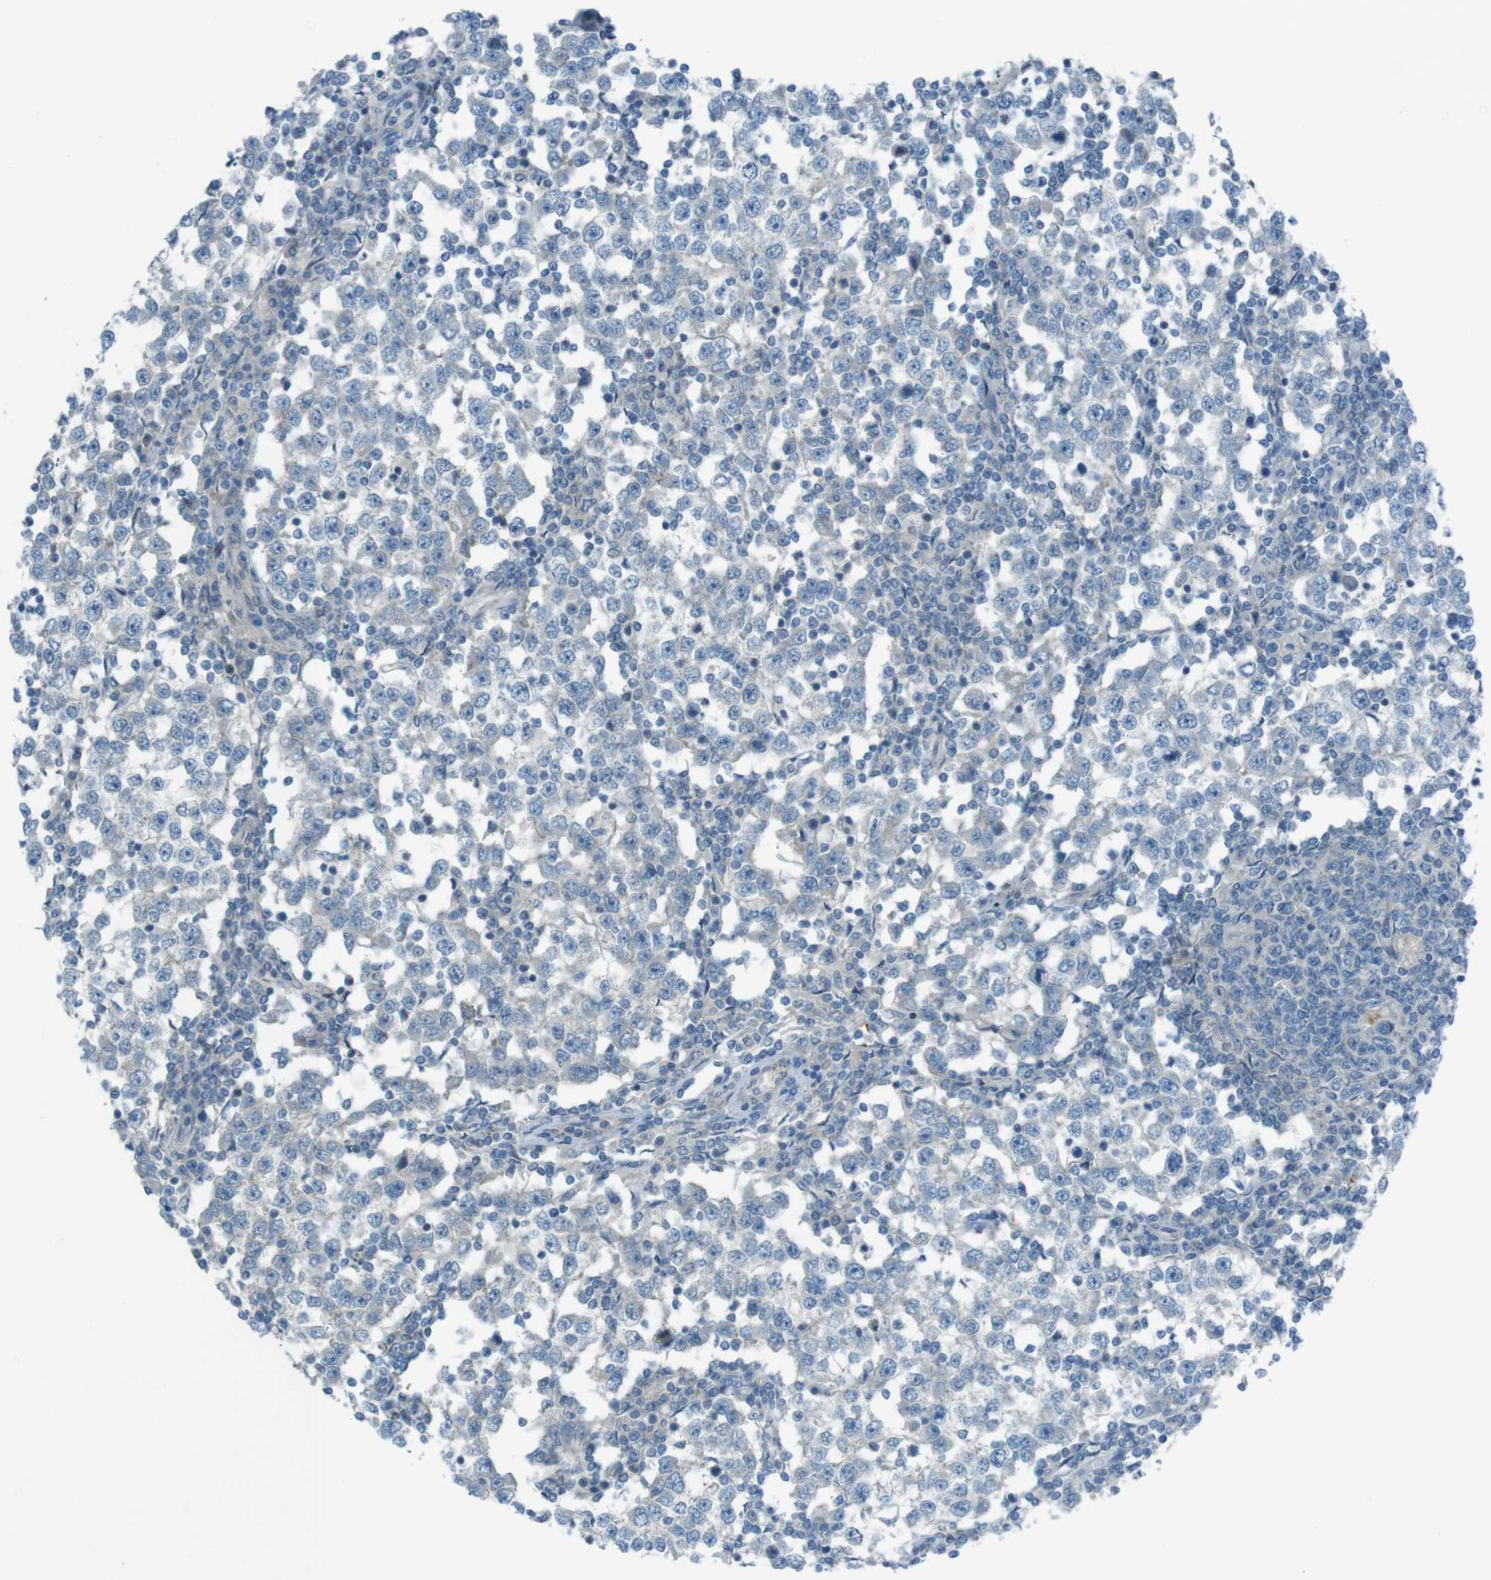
{"staining": {"intensity": "negative", "quantity": "none", "location": "none"}, "tissue": "testis cancer", "cell_type": "Tumor cells", "image_type": "cancer", "snomed": [{"axis": "morphology", "description": "Seminoma, NOS"}, {"axis": "topography", "description": "Testis"}], "caption": "The photomicrograph demonstrates no significant staining in tumor cells of testis cancer.", "gene": "ZDHHC20", "patient": {"sex": "male", "age": 65}}